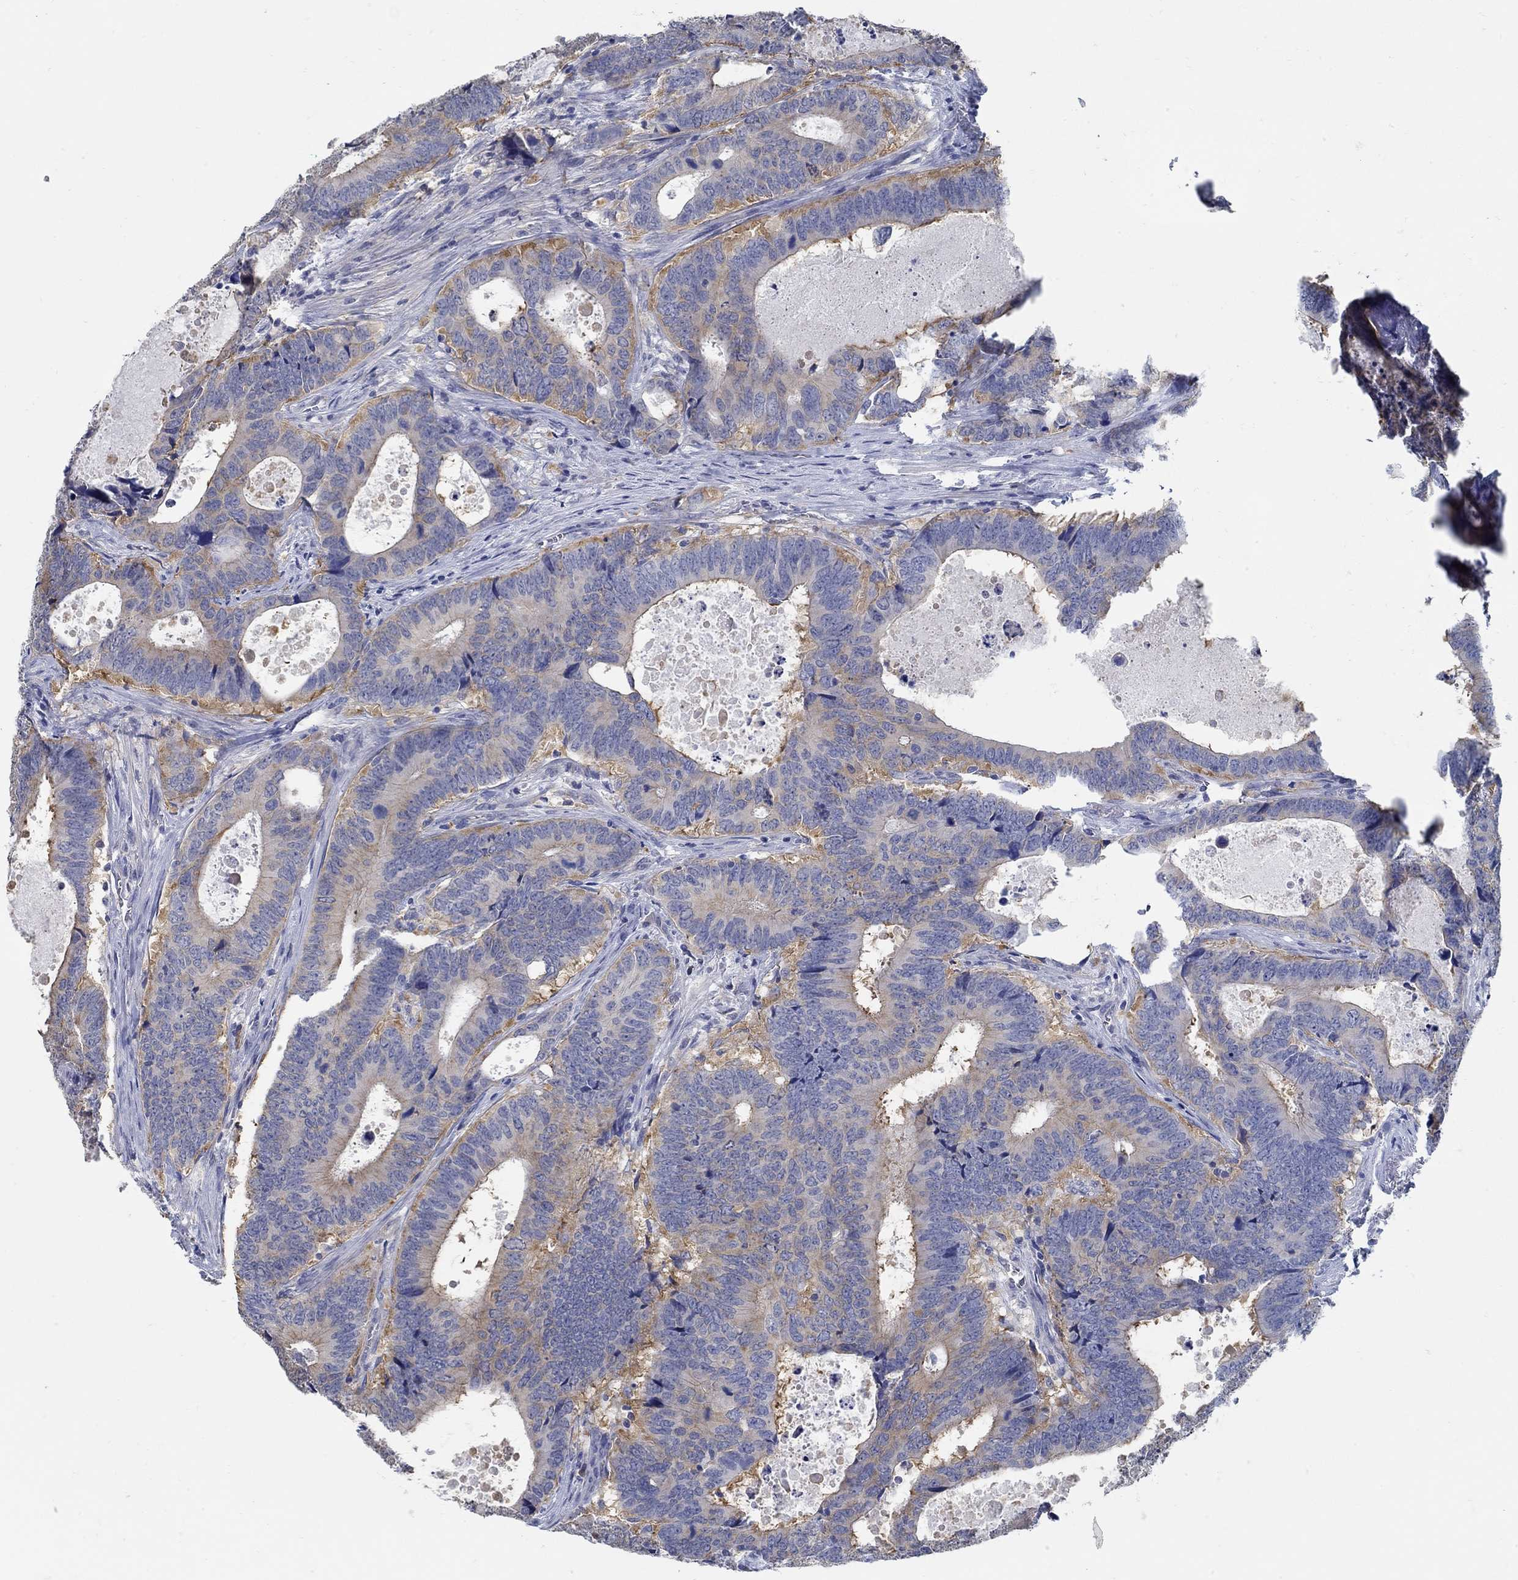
{"staining": {"intensity": "moderate", "quantity": "25%-75%", "location": "cytoplasmic/membranous"}, "tissue": "colorectal cancer", "cell_type": "Tumor cells", "image_type": "cancer", "snomed": [{"axis": "morphology", "description": "Adenocarcinoma, NOS"}, {"axis": "topography", "description": "Colon"}], "caption": "Protein expression analysis of human colorectal cancer (adenocarcinoma) reveals moderate cytoplasmic/membranous positivity in about 25%-75% of tumor cells.", "gene": "PCDH11X", "patient": {"sex": "female", "age": 82}}